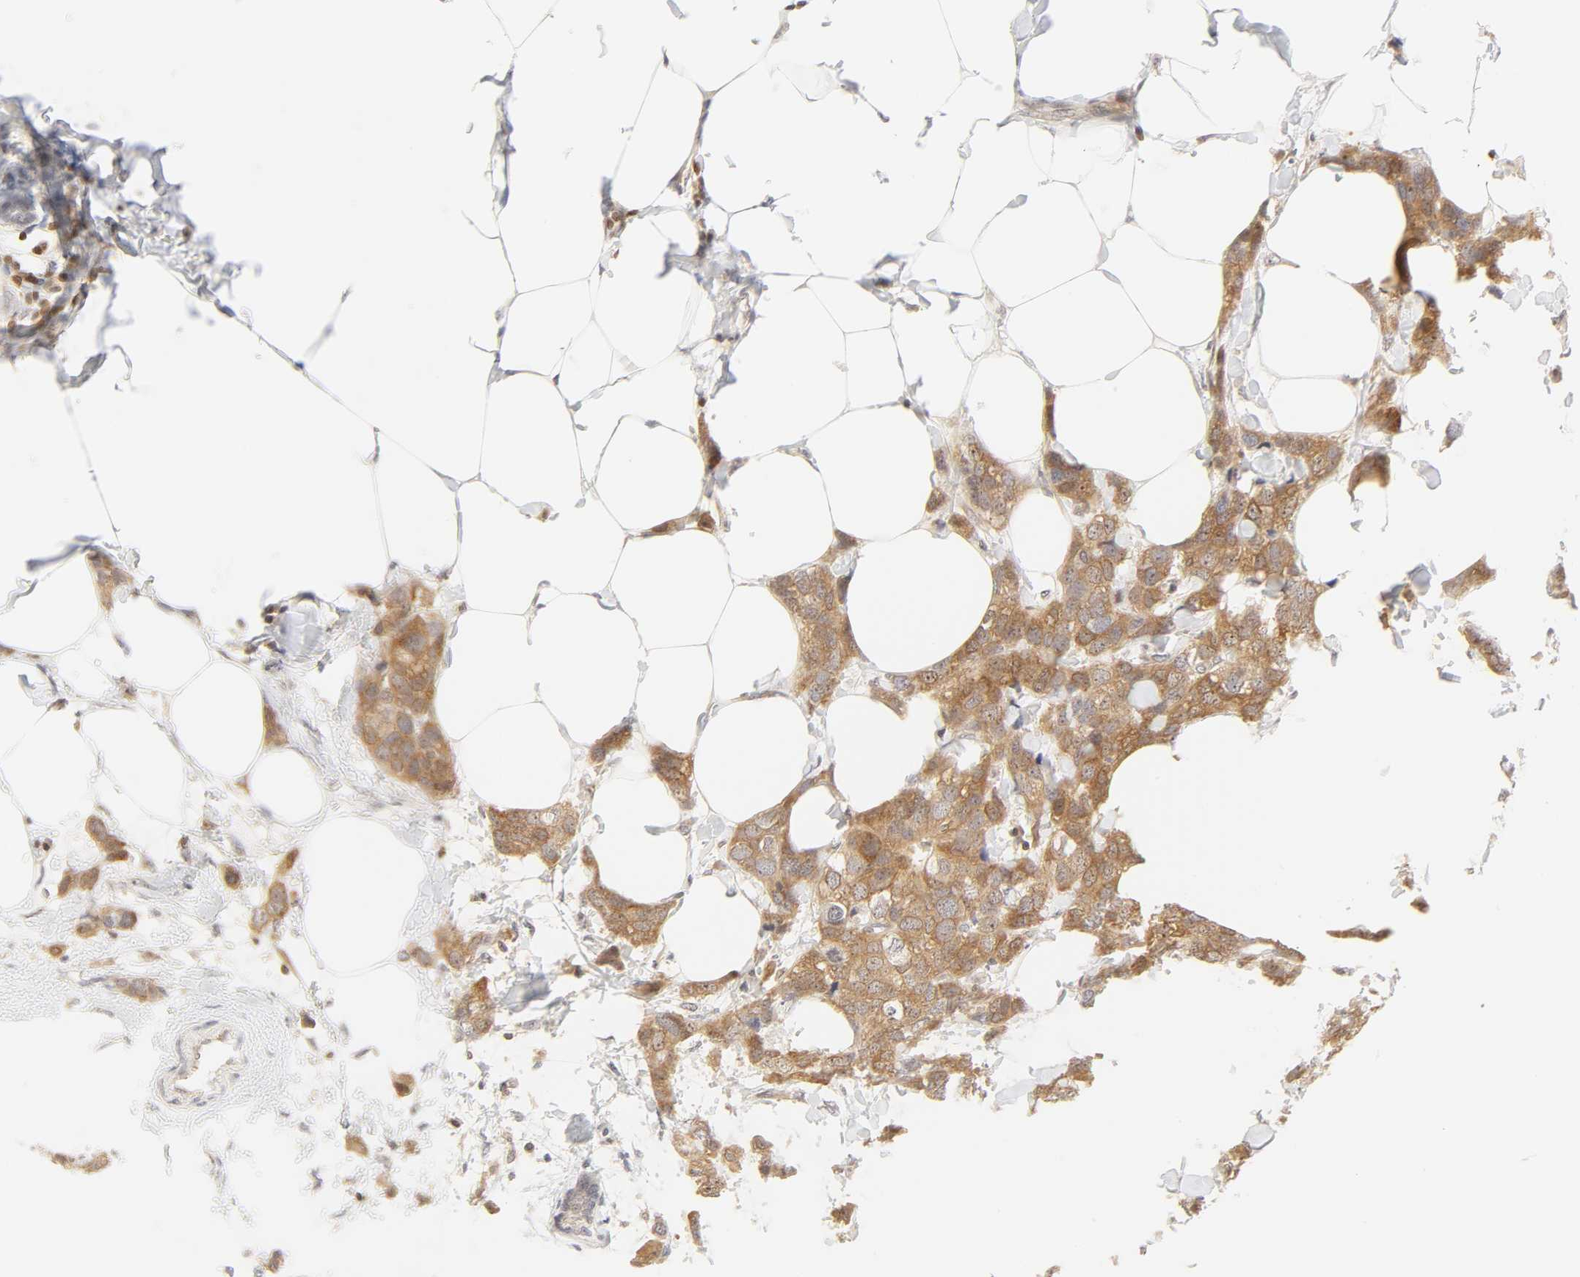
{"staining": {"intensity": "moderate", "quantity": ">75%", "location": "cytoplasmic/membranous"}, "tissue": "breast cancer", "cell_type": "Tumor cells", "image_type": "cancer", "snomed": [{"axis": "morphology", "description": "Normal tissue, NOS"}, {"axis": "morphology", "description": "Duct carcinoma"}, {"axis": "topography", "description": "Breast"}], "caption": "A histopathology image of invasive ductal carcinoma (breast) stained for a protein reveals moderate cytoplasmic/membranous brown staining in tumor cells.", "gene": "KIF2A", "patient": {"sex": "female", "age": 50}}